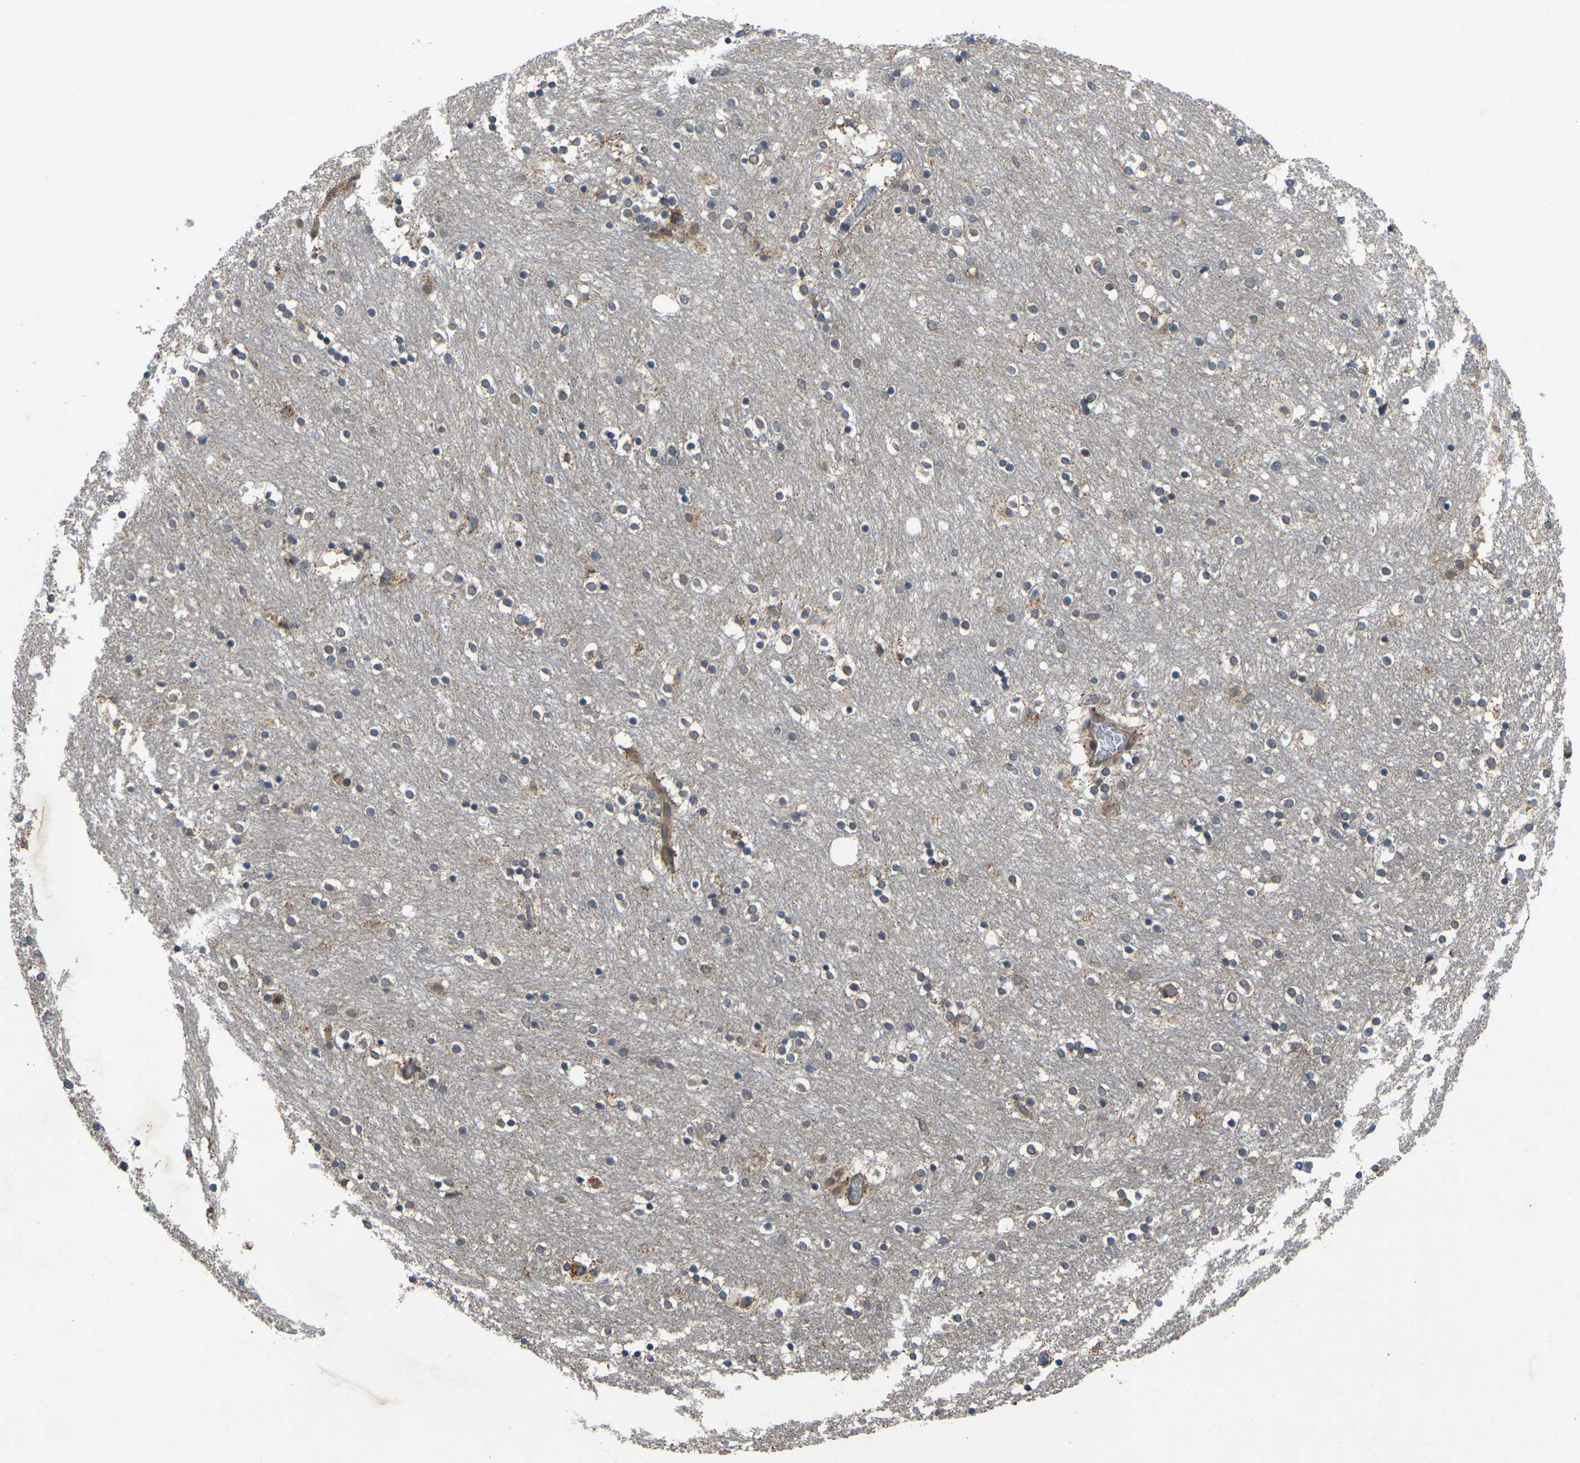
{"staining": {"intensity": "weak", "quantity": "25%-75%", "location": "cytoplasmic/membranous"}, "tissue": "caudate", "cell_type": "Glial cells", "image_type": "normal", "snomed": [{"axis": "morphology", "description": "Normal tissue, NOS"}, {"axis": "topography", "description": "Lateral ventricle wall"}], "caption": "This photomicrograph displays IHC staining of normal human caudate, with low weak cytoplasmic/membranous expression in about 25%-75% of glial cells.", "gene": "ERN1", "patient": {"sex": "female", "age": 54}}